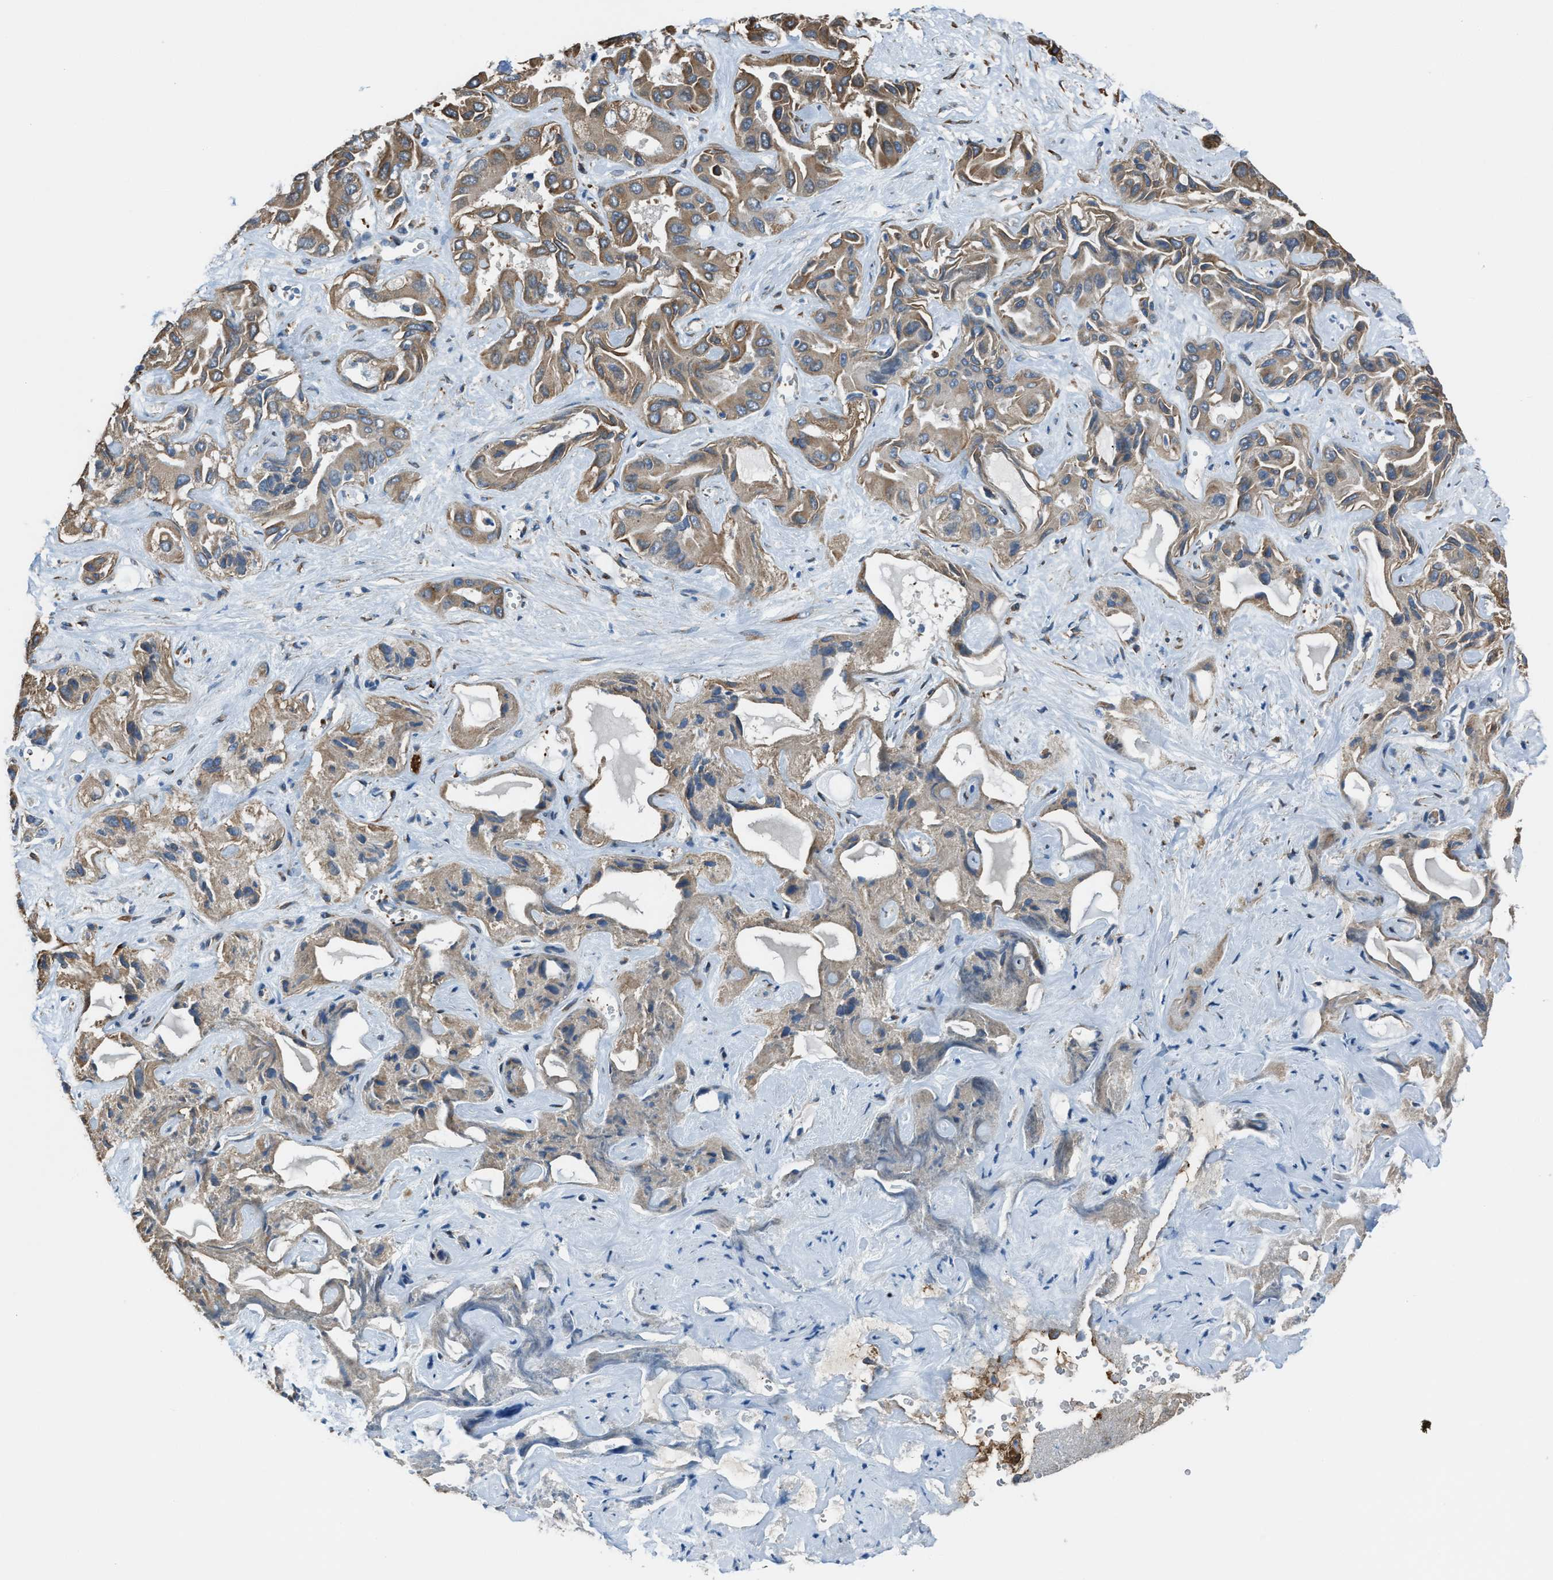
{"staining": {"intensity": "weak", "quantity": "25%-75%", "location": "cytoplasmic/membranous"}, "tissue": "liver cancer", "cell_type": "Tumor cells", "image_type": "cancer", "snomed": [{"axis": "morphology", "description": "Cholangiocarcinoma"}, {"axis": "topography", "description": "Liver"}], "caption": "Human liver cancer (cholangiocarcinoma) stained with a protein marker shows weak staining in tumor cells.", "gene": "TRPC1", "patient": {"sex": "female", "age": 52}}